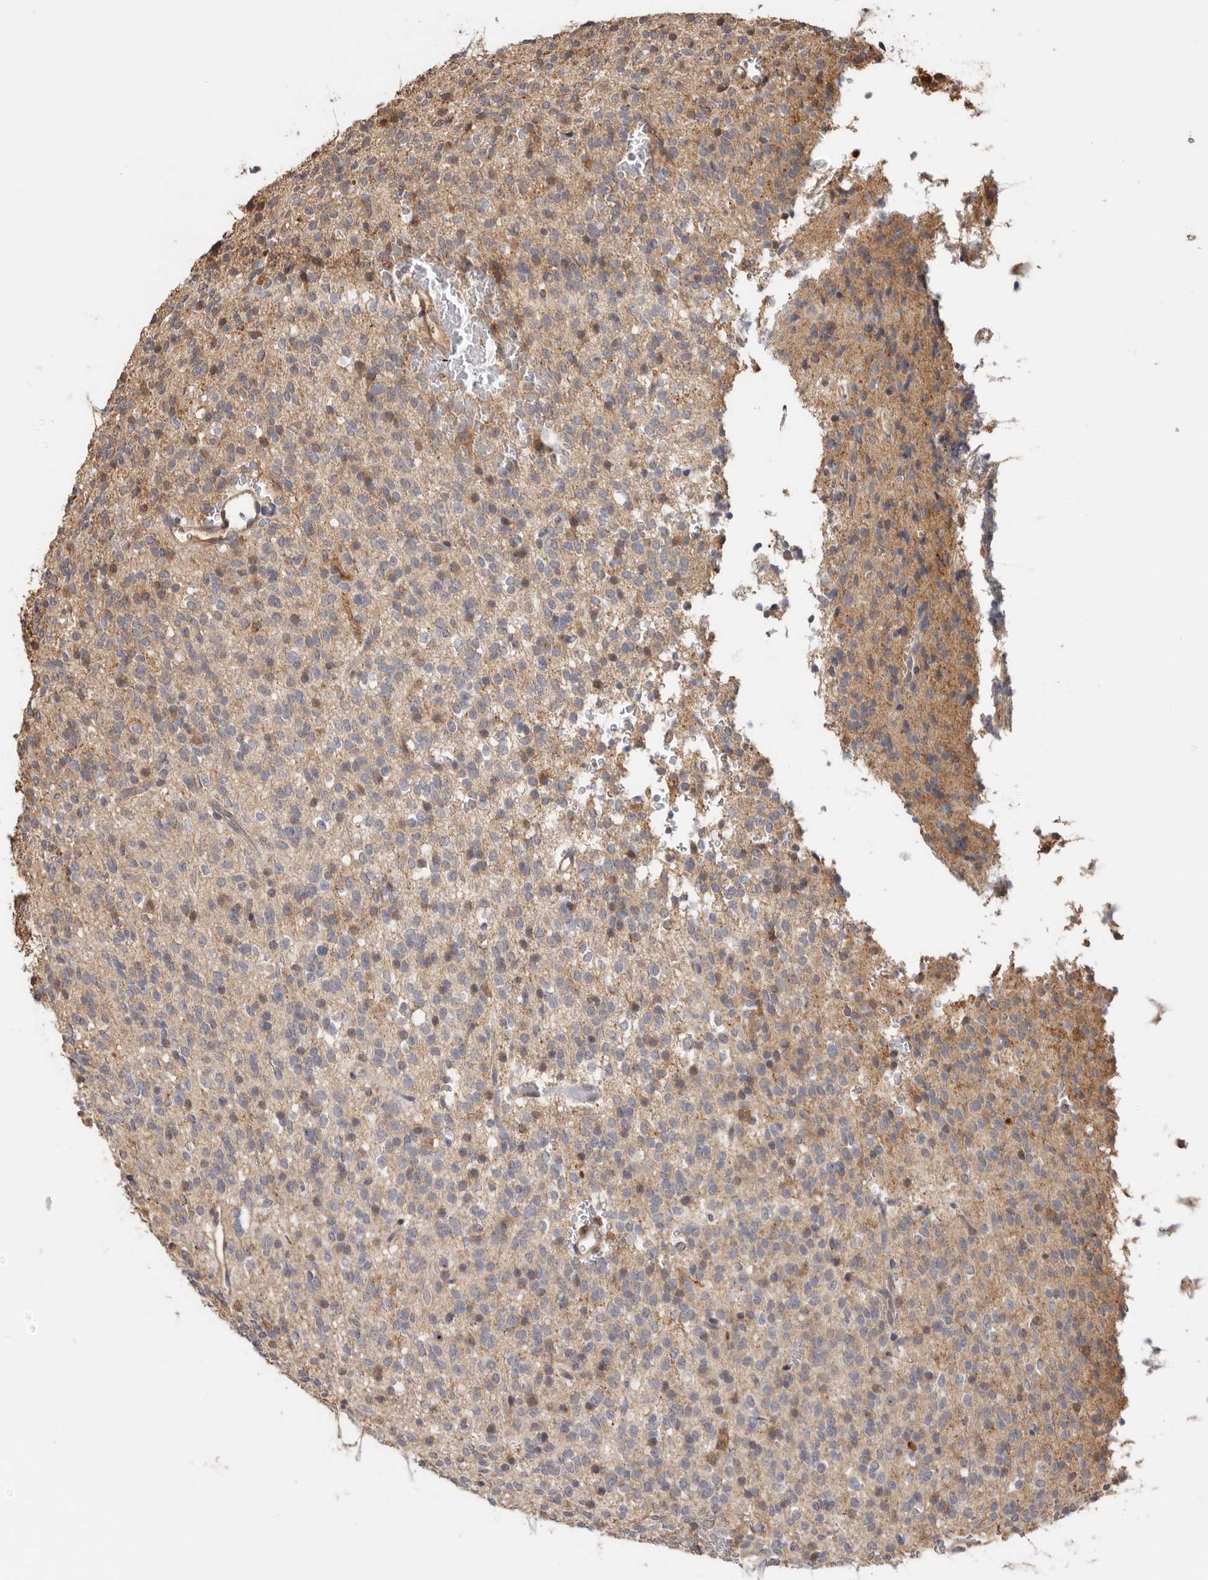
{"staining": {"intensity": "moderate", "quantity": "25%-75%", "location": "cytoplasmic/membranous"}, "tissue": "glioma", "cell_type": "Tumor cells", "image_type": "cancer", "snomed": [{"axis": "morphology", "description": "Glioma, malignant, High grade"}, {"axis": "topography", "description": "Brain"}], "caption": "Approximately 25%-75% of tumor cells in human malignant glioma (high-grade) reveal moderate cytoplasmic/membranous protein expression as visualized by brown immunohistochemical staining.", "gene": "RSPO2", "patient": {"sex": "male", "age": 34}}